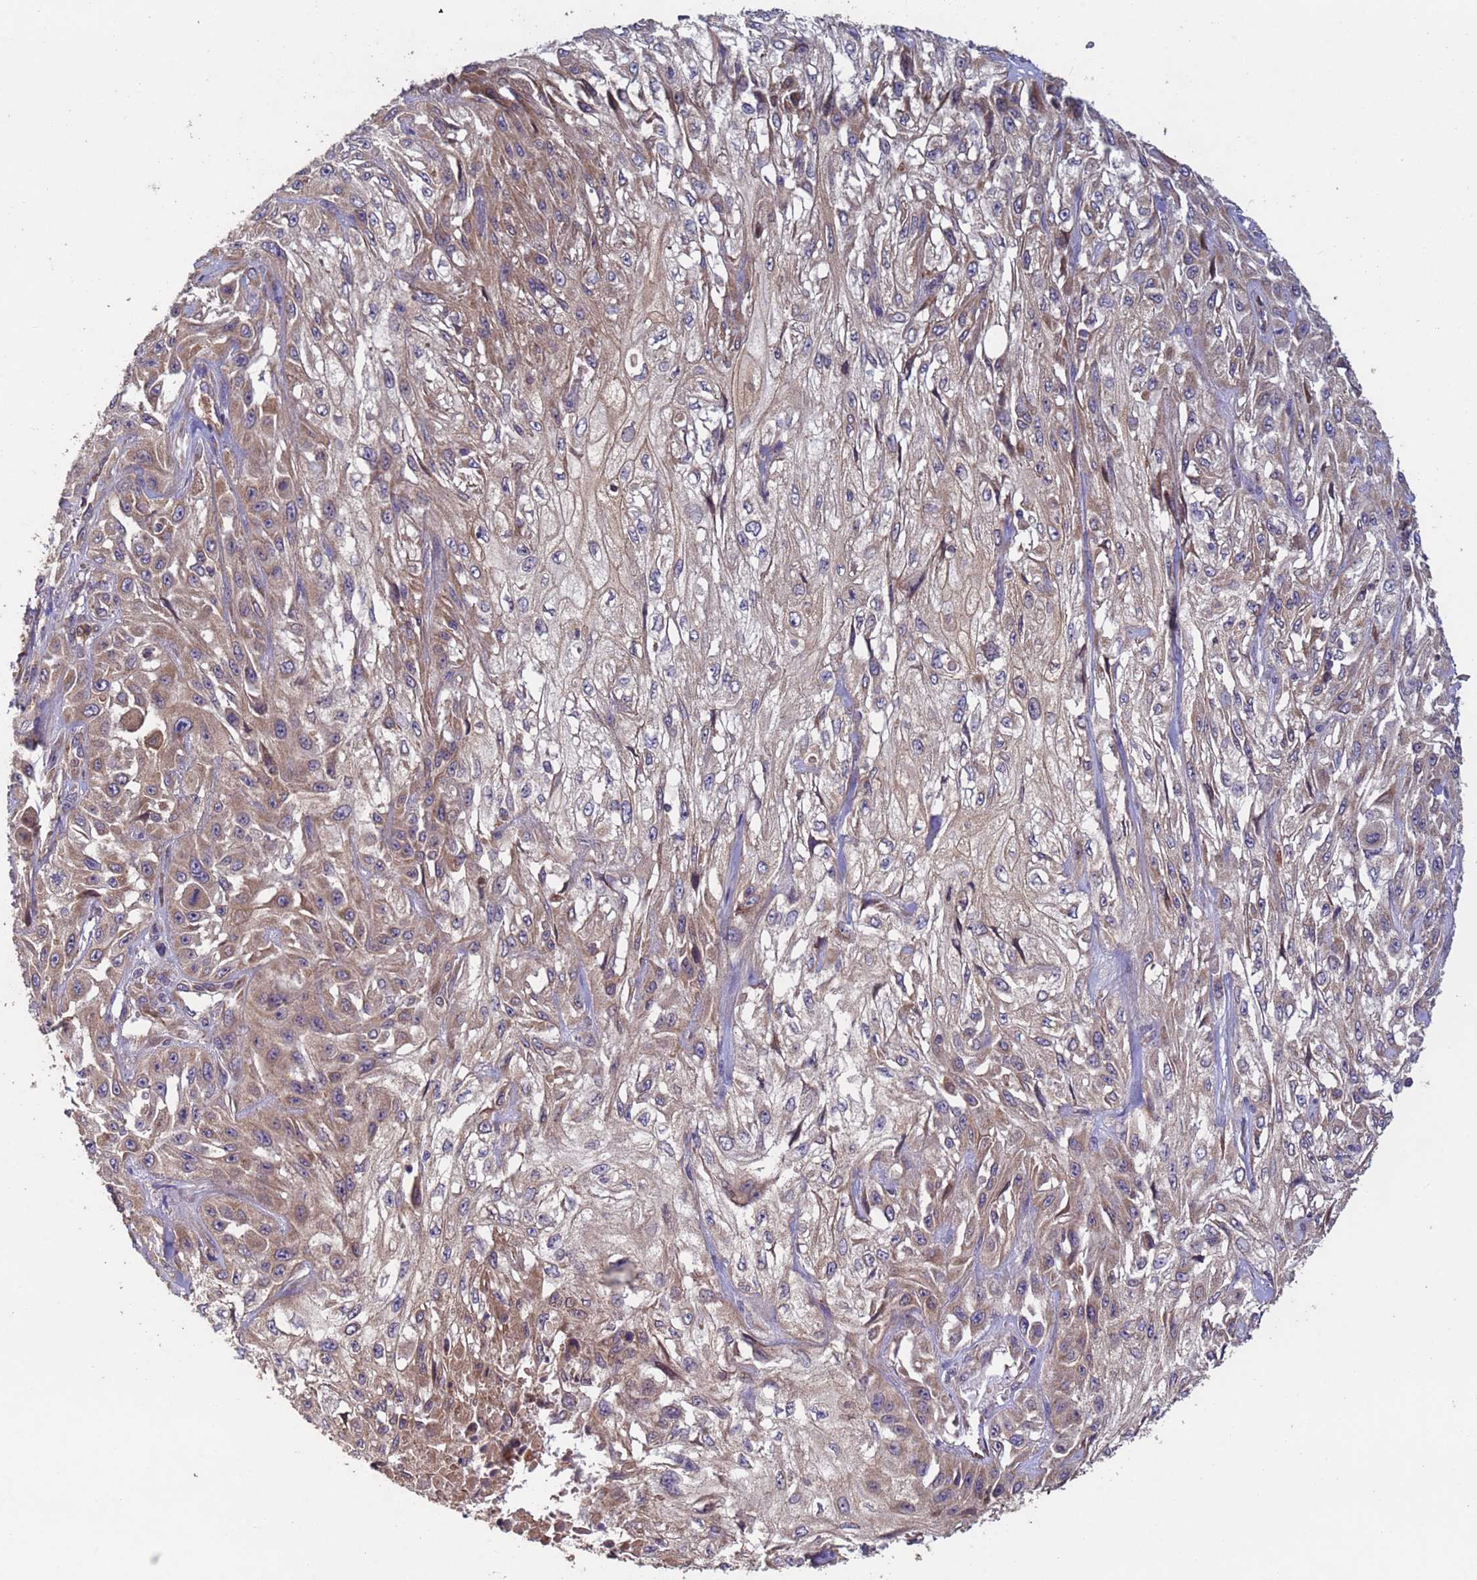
{"staining": {"intensity": "weak", "quantity": "25%-75%", "location": "cytoplasmic/membranous"}, "tissue": "skin cancer", "cell_type": "Tumor cells", "image_type": "cancer", "snomed": [{"axis": "morphology", "description": "Squamous cell carcinoma, NOS"}, {"axis": "morphology", "description": "Squamous cell carcinoma, metastatic, NOS"}, {"axis": "topography", "description": "Skin"}, {"axis": "topography", "description": "Lymph node"}], "caption": "A photomicrograph of human skin cancer (metastatic squamous cell carcinoma) stained for a protein exhibits weak cytoplasmic/membranous brown staining in tumor cells.", "gene": "RAB10", "patient": {"sex": "male", "age": 75}}